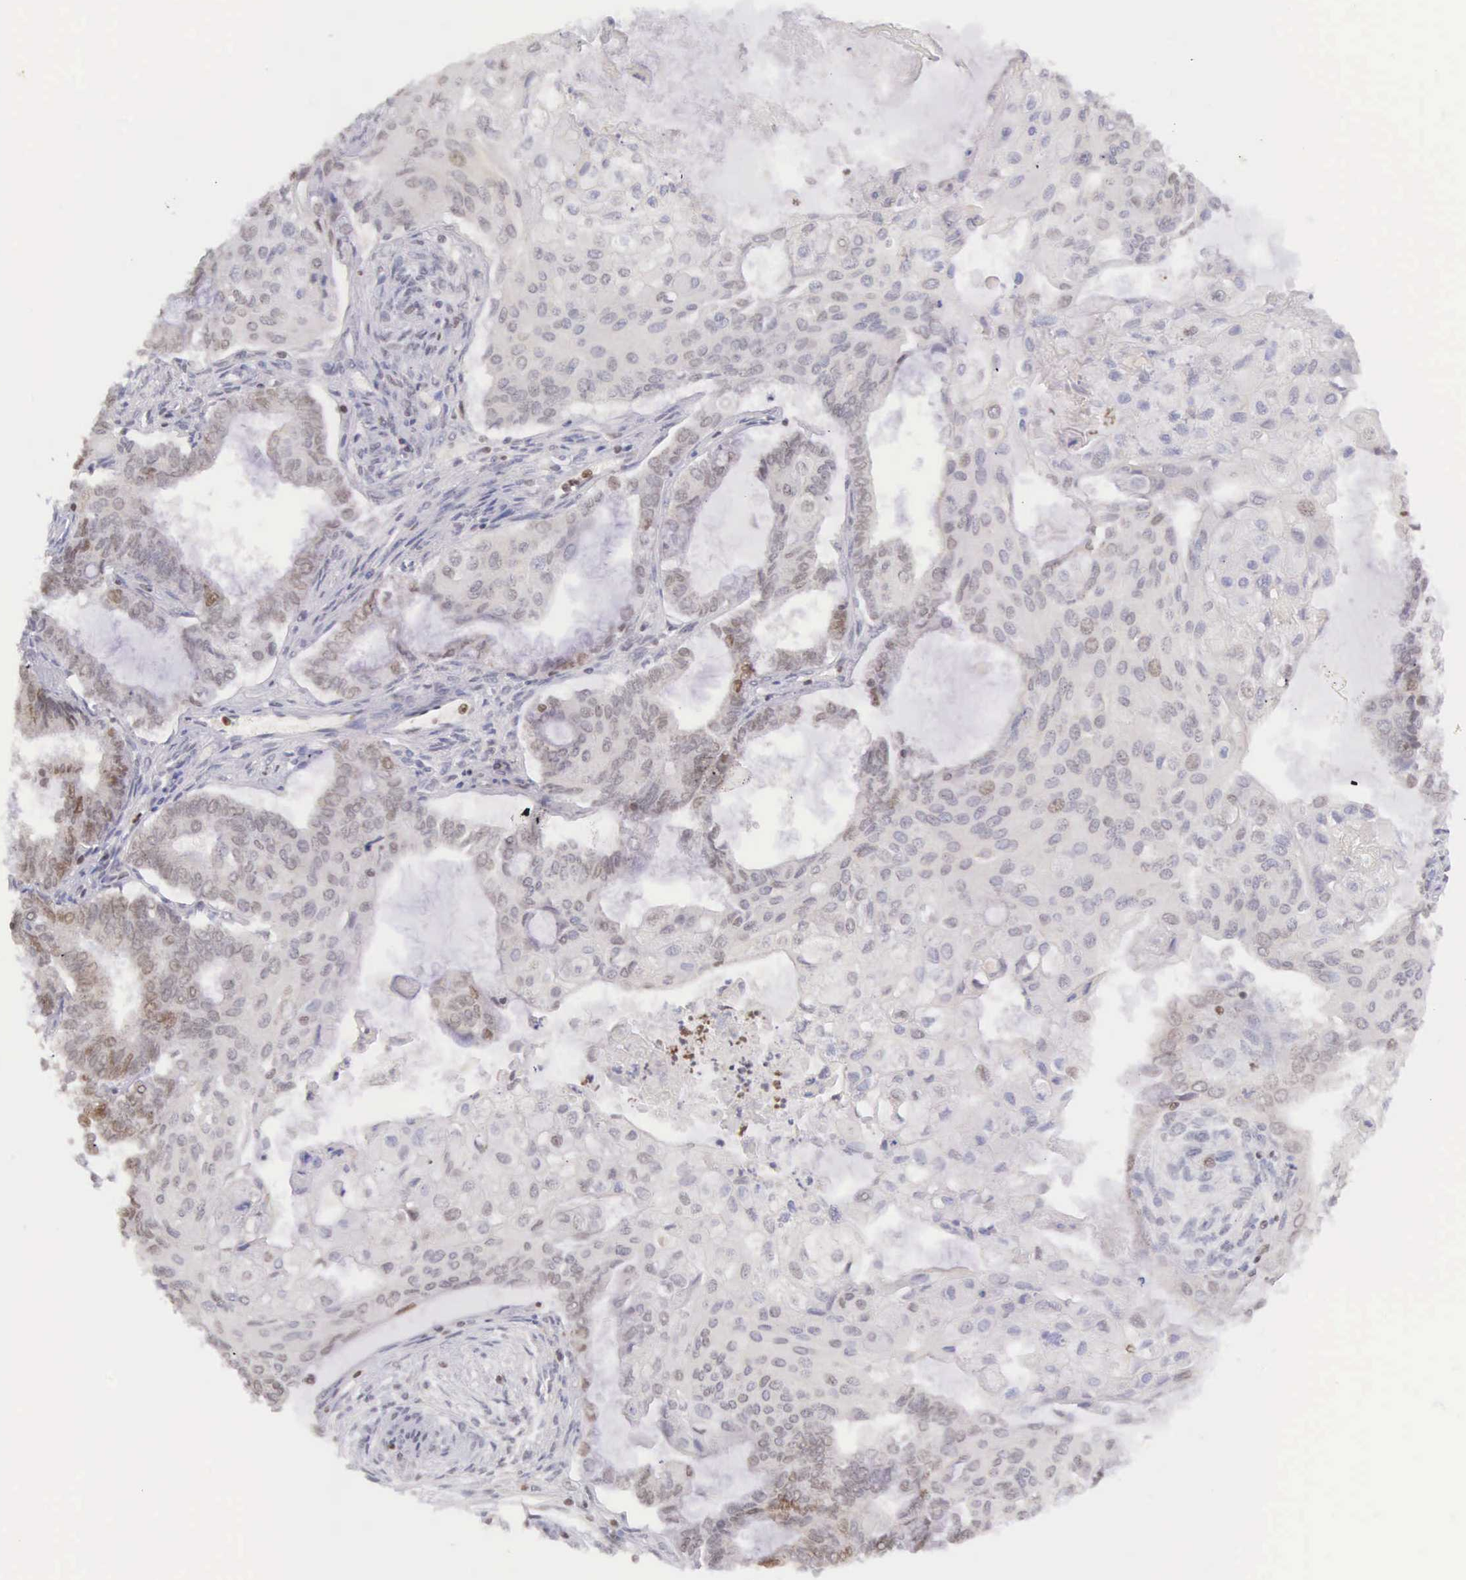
{"staining": {"intensity": "moderate", "quantity": "25%-75%", "location": "nuclear"}, "tissue": "endometrial cancer", "cell_type": "Tumor cells", "image_type": "cancer", "snomed": [{"axis": "morphology", "description": "Adenocarcinoma, NOS"}, {"axis": "topography", "description": "Endometrium"}], "caption": "IHC photomicrograph of neoplastic tissue: endometrial cancer (adenocarcinoma) stained using IHC displays medium levels of moderate protein expression localized specifically in the nuclear of tumor cells, appearing as a nuclear brown color.", "gene": "VRK1", "patient": {"sex": "female", "age": 79}}